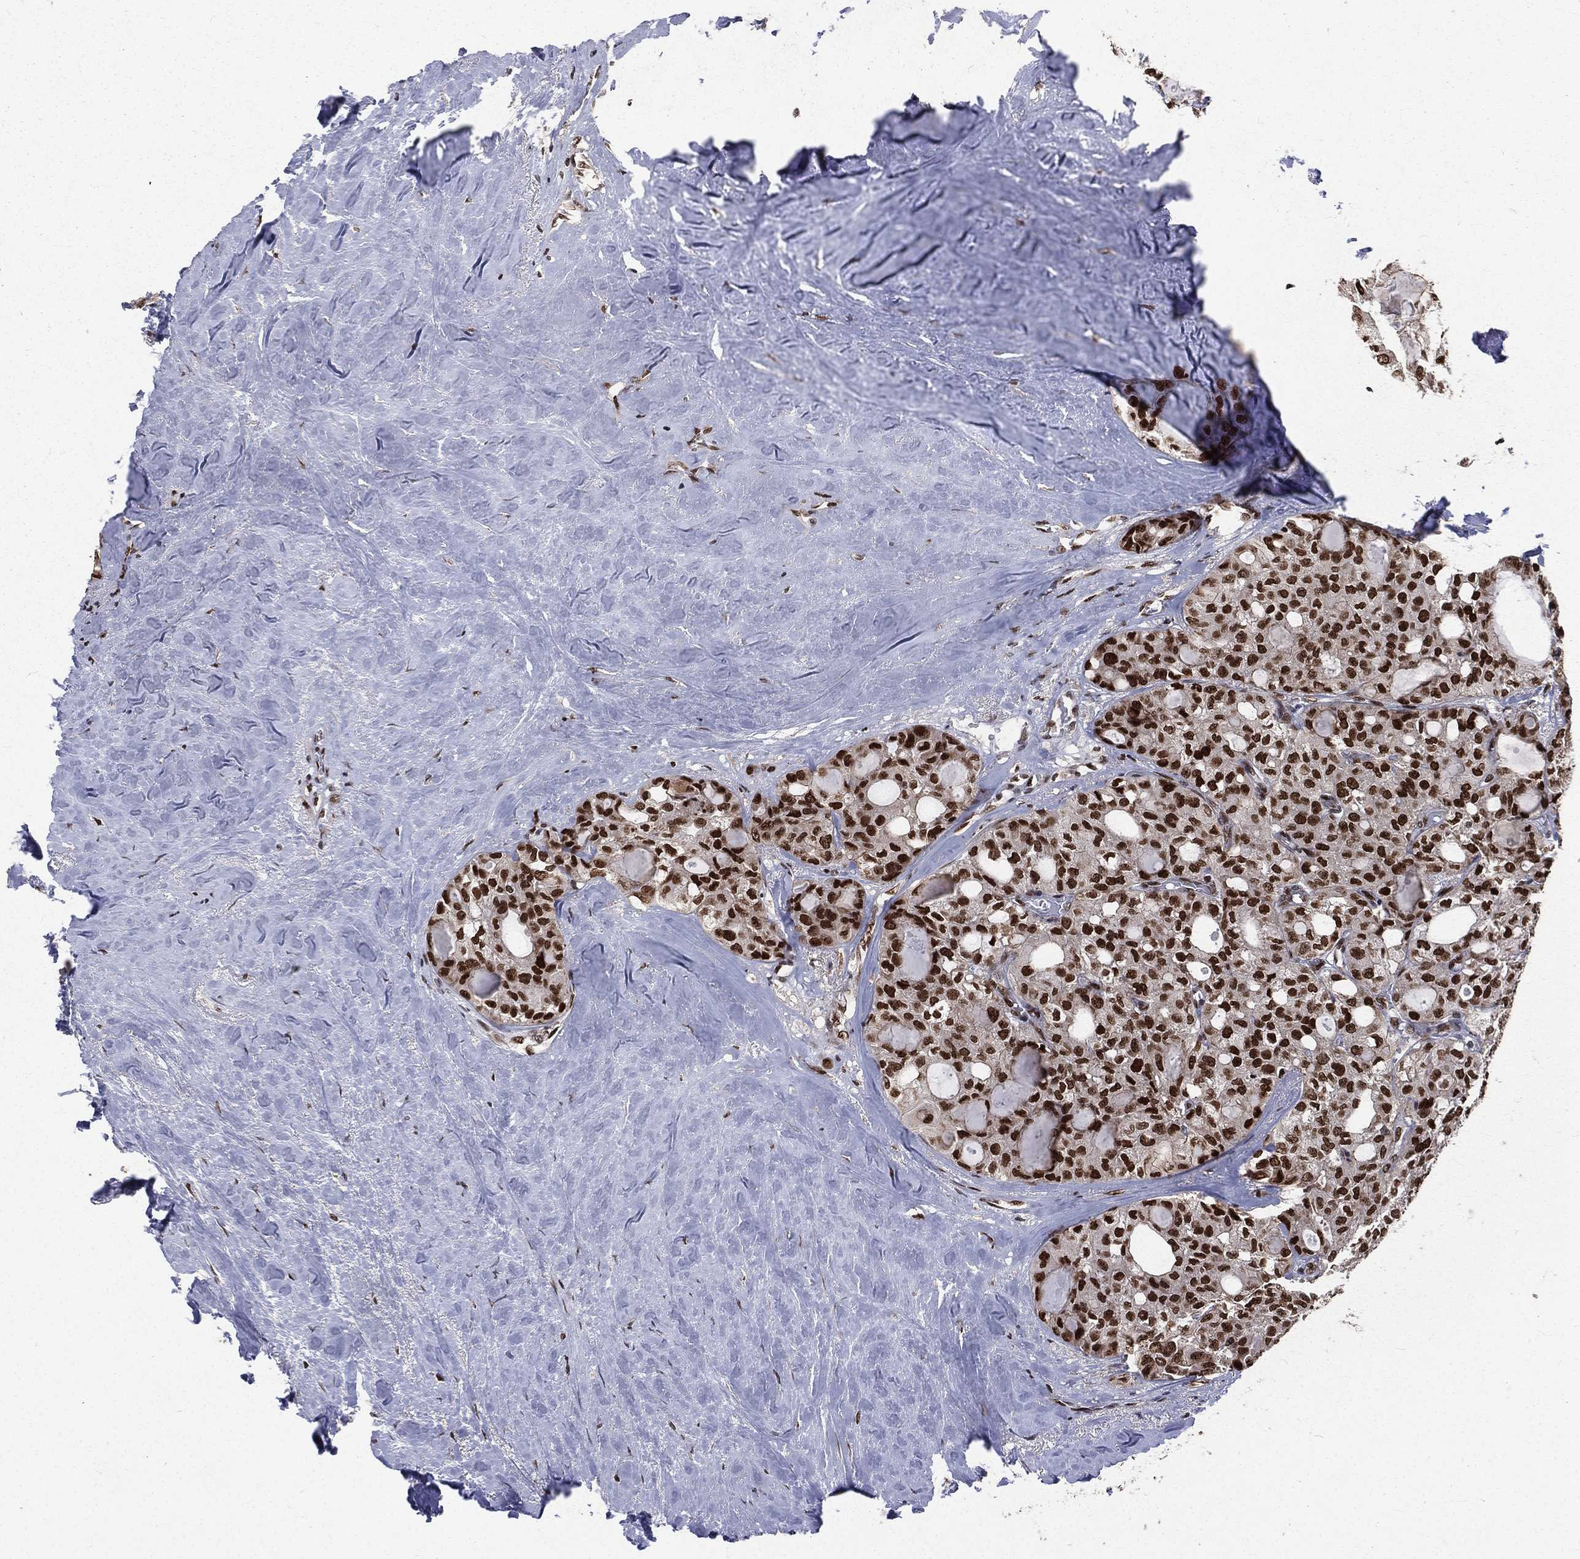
{"staining": {"intensity": "strong", "quantity": ">75%", "location": "nuclear"}, "tissue": "thyroid cancer", "cell_type": "Tumor cells", "image_type": "cancer", "snomed": [{"axis": "morphology", "description": "Follicular adenoma carcinoma, NOS"}, {"axis": "topography", "description": "Thyroid gland"}], "caption": "This is a micrograph of IHC staining of thyroid follicular adenoma carcinoma, which shows strong staining in the nuclear of tumor cells.", "gene": "POLB", "patient": {"sex": "male", "age": 75}}